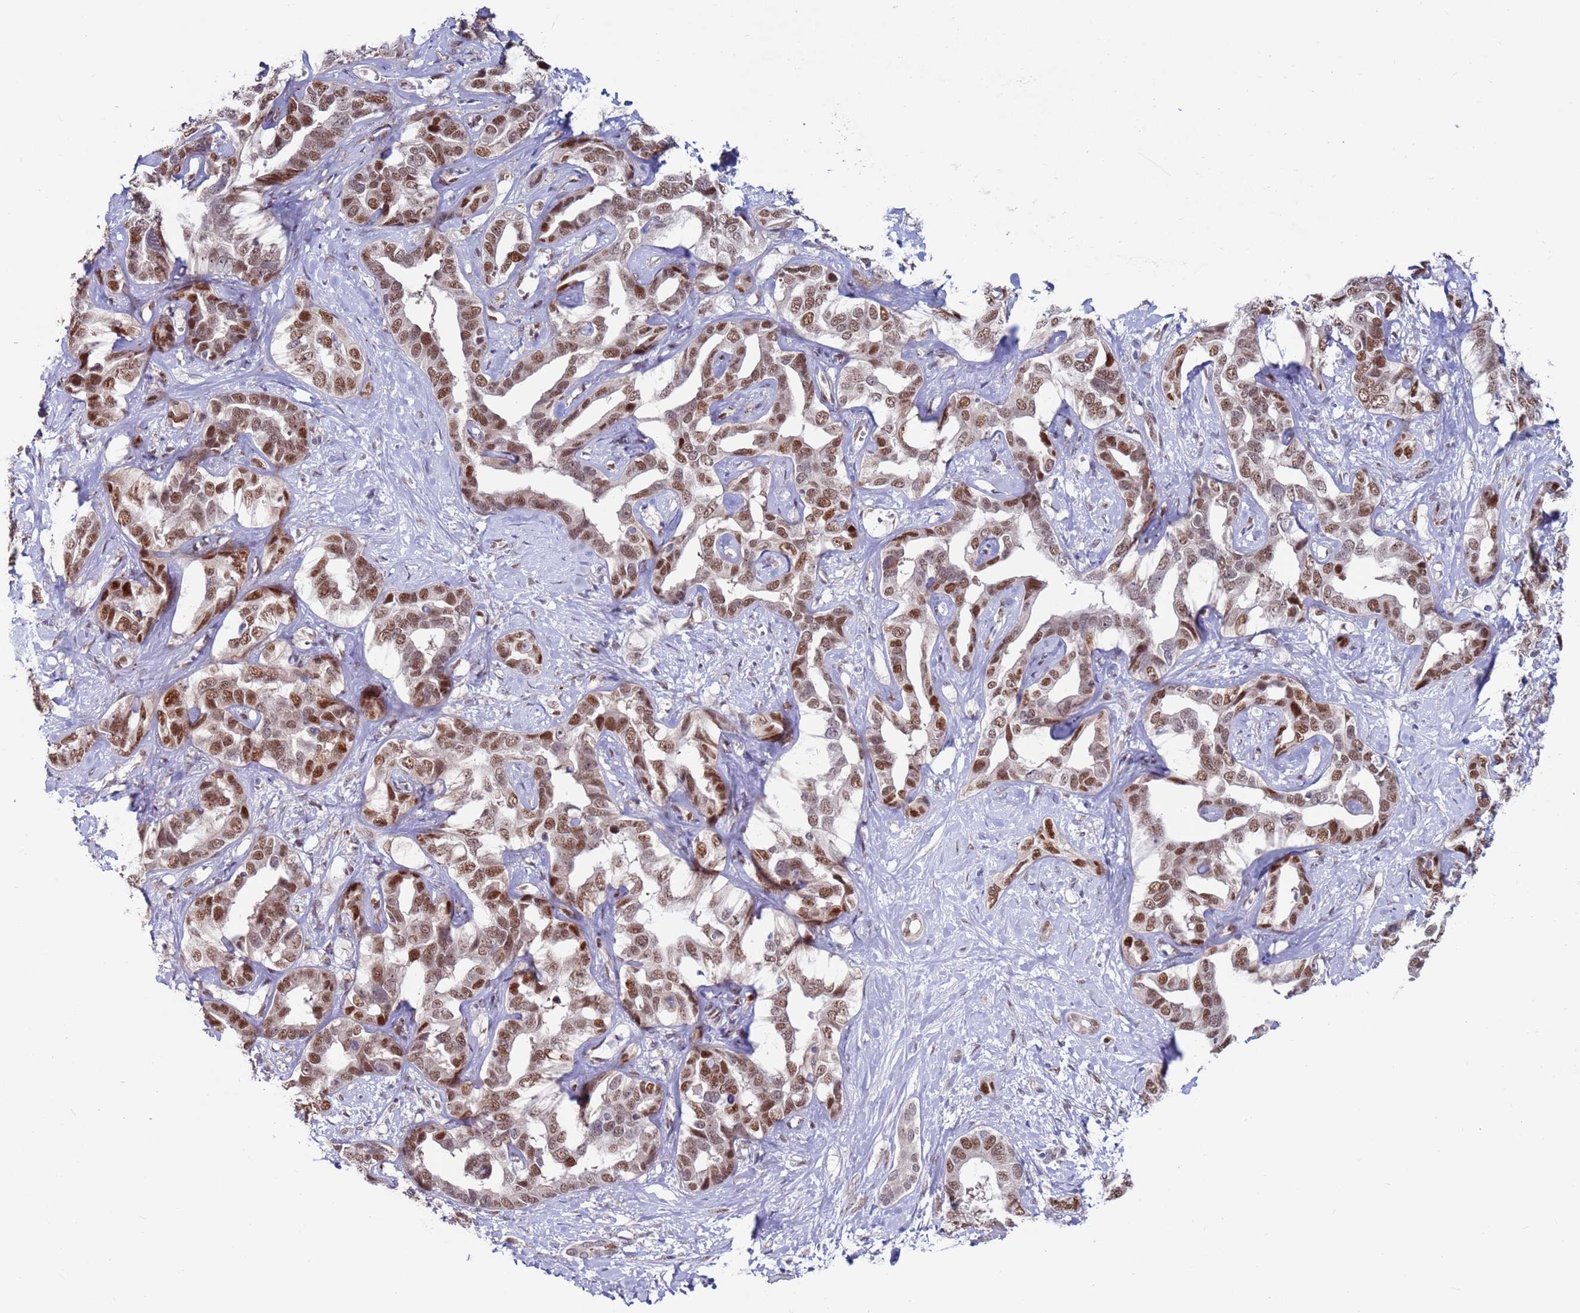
{"staining": {"intensity": "moderate", "quantity": "25%-75%", "location": "nuclear"}, "tissue": "liver cancer", "cell_type": "Tumor cells", "image_type": "cancer", "snomed": [{"axis": "morphology", "description": "Cholangiocarcinoma"}, {"axis": "topography", "description": "Liver"}], "caption": "Brown immunohistochemical staining in human liver cholangiocarcinoma displays moderate nuclear positivity in approximately 25%-75% of tumor cells.", "gene": "FBXO27", "patient": {"sex": "male", "age": 59}}